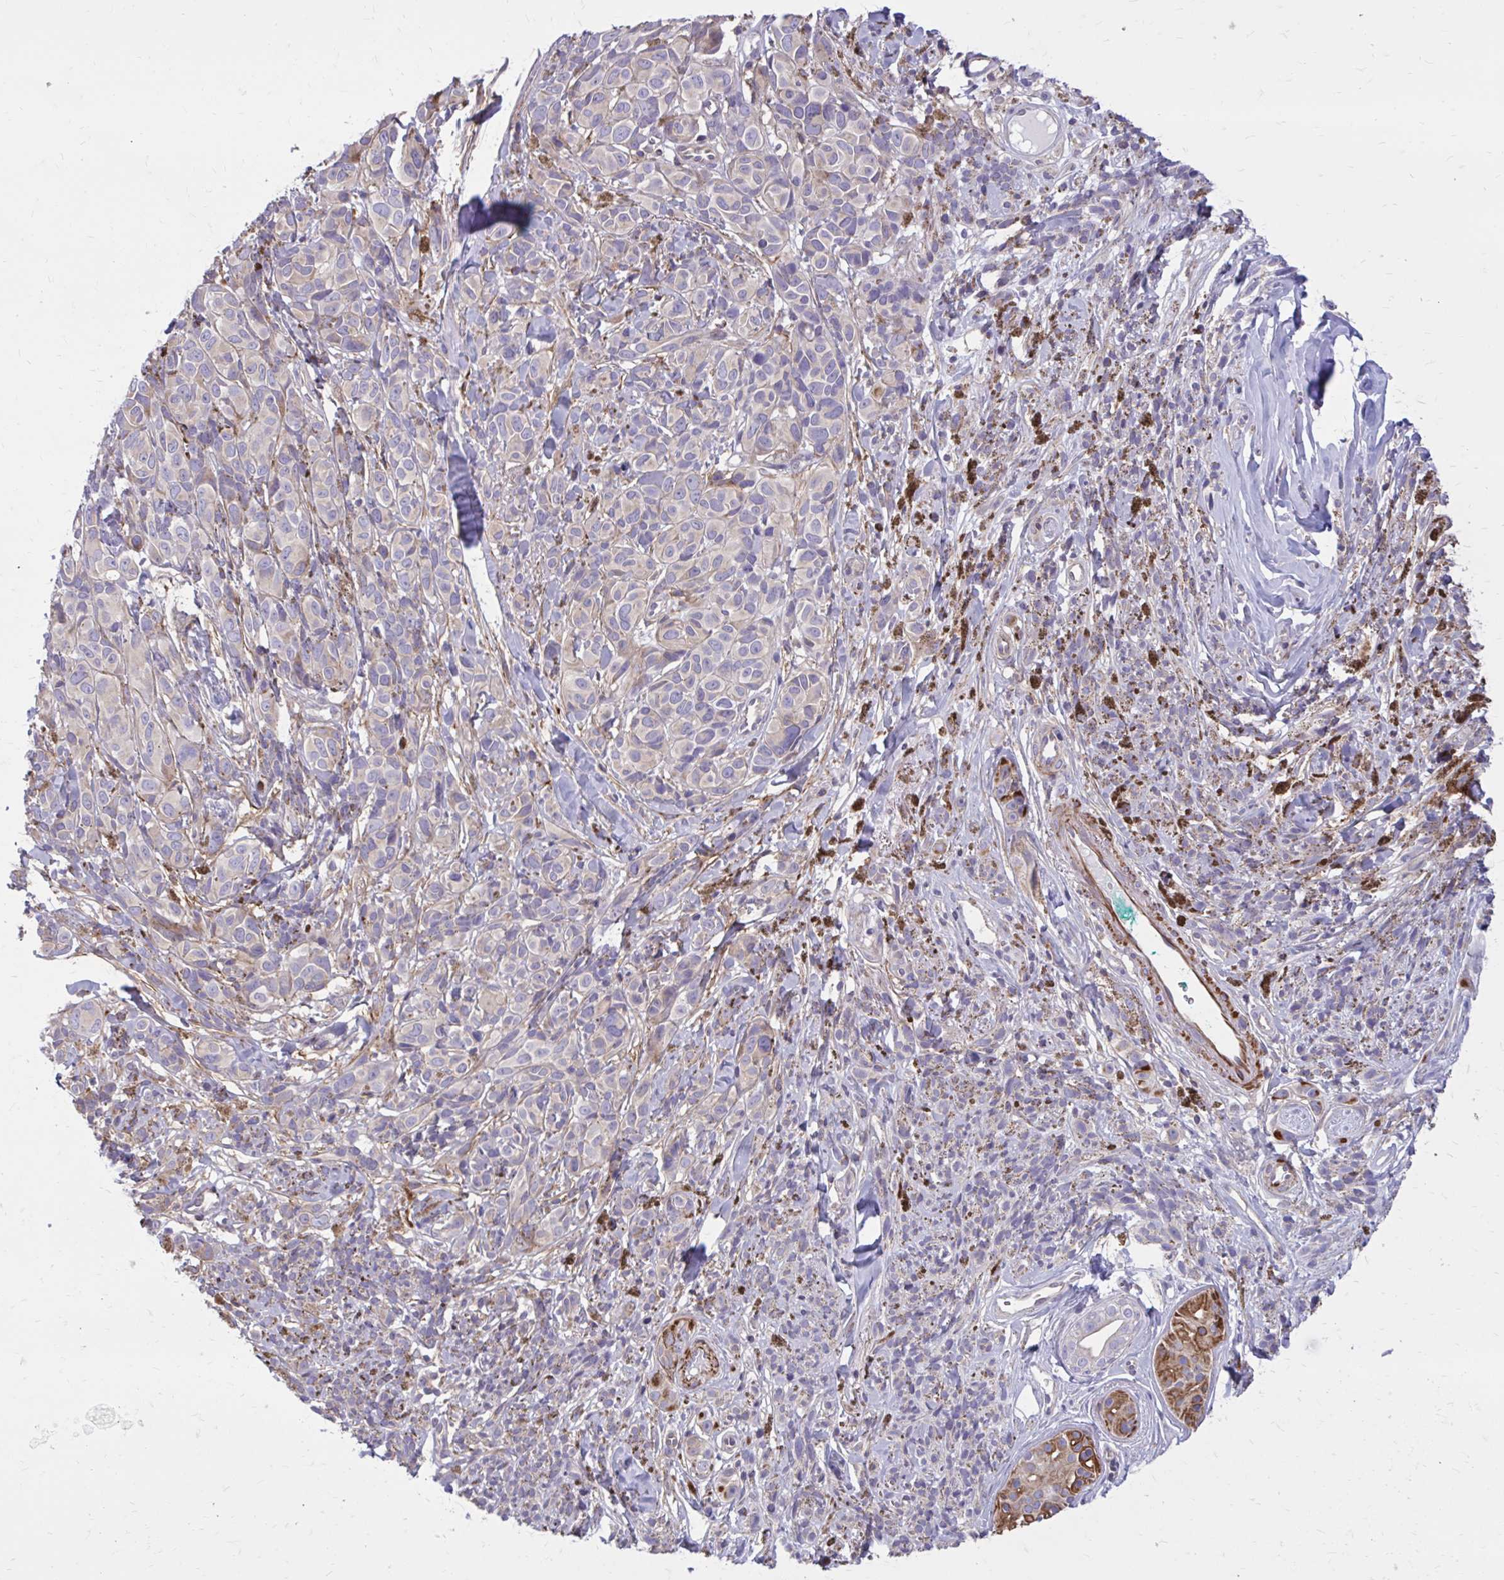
{"staining": {"intensity": "strong", "quantity": "<25%", "location": "cytoplasmic/membranous"}, "tissue": "melanoma", "cell_type": "Tumor cells", "image_type": "cancer", "snomed": [{"axis": "morphology", "description": "Malignant melanoma, NOS"}, {"axis": "topography", "description": "Skin"}], "caption": "DAB immunohistochemical staining of melanoma exhibits strong cytoplasmic/membranous protein staining in about <25% of tumor cells. (Brightfield microscopy of DAB IHC at high magnification).", "gene": "FAP", "patient": {"sex": "male", "age": 85}}